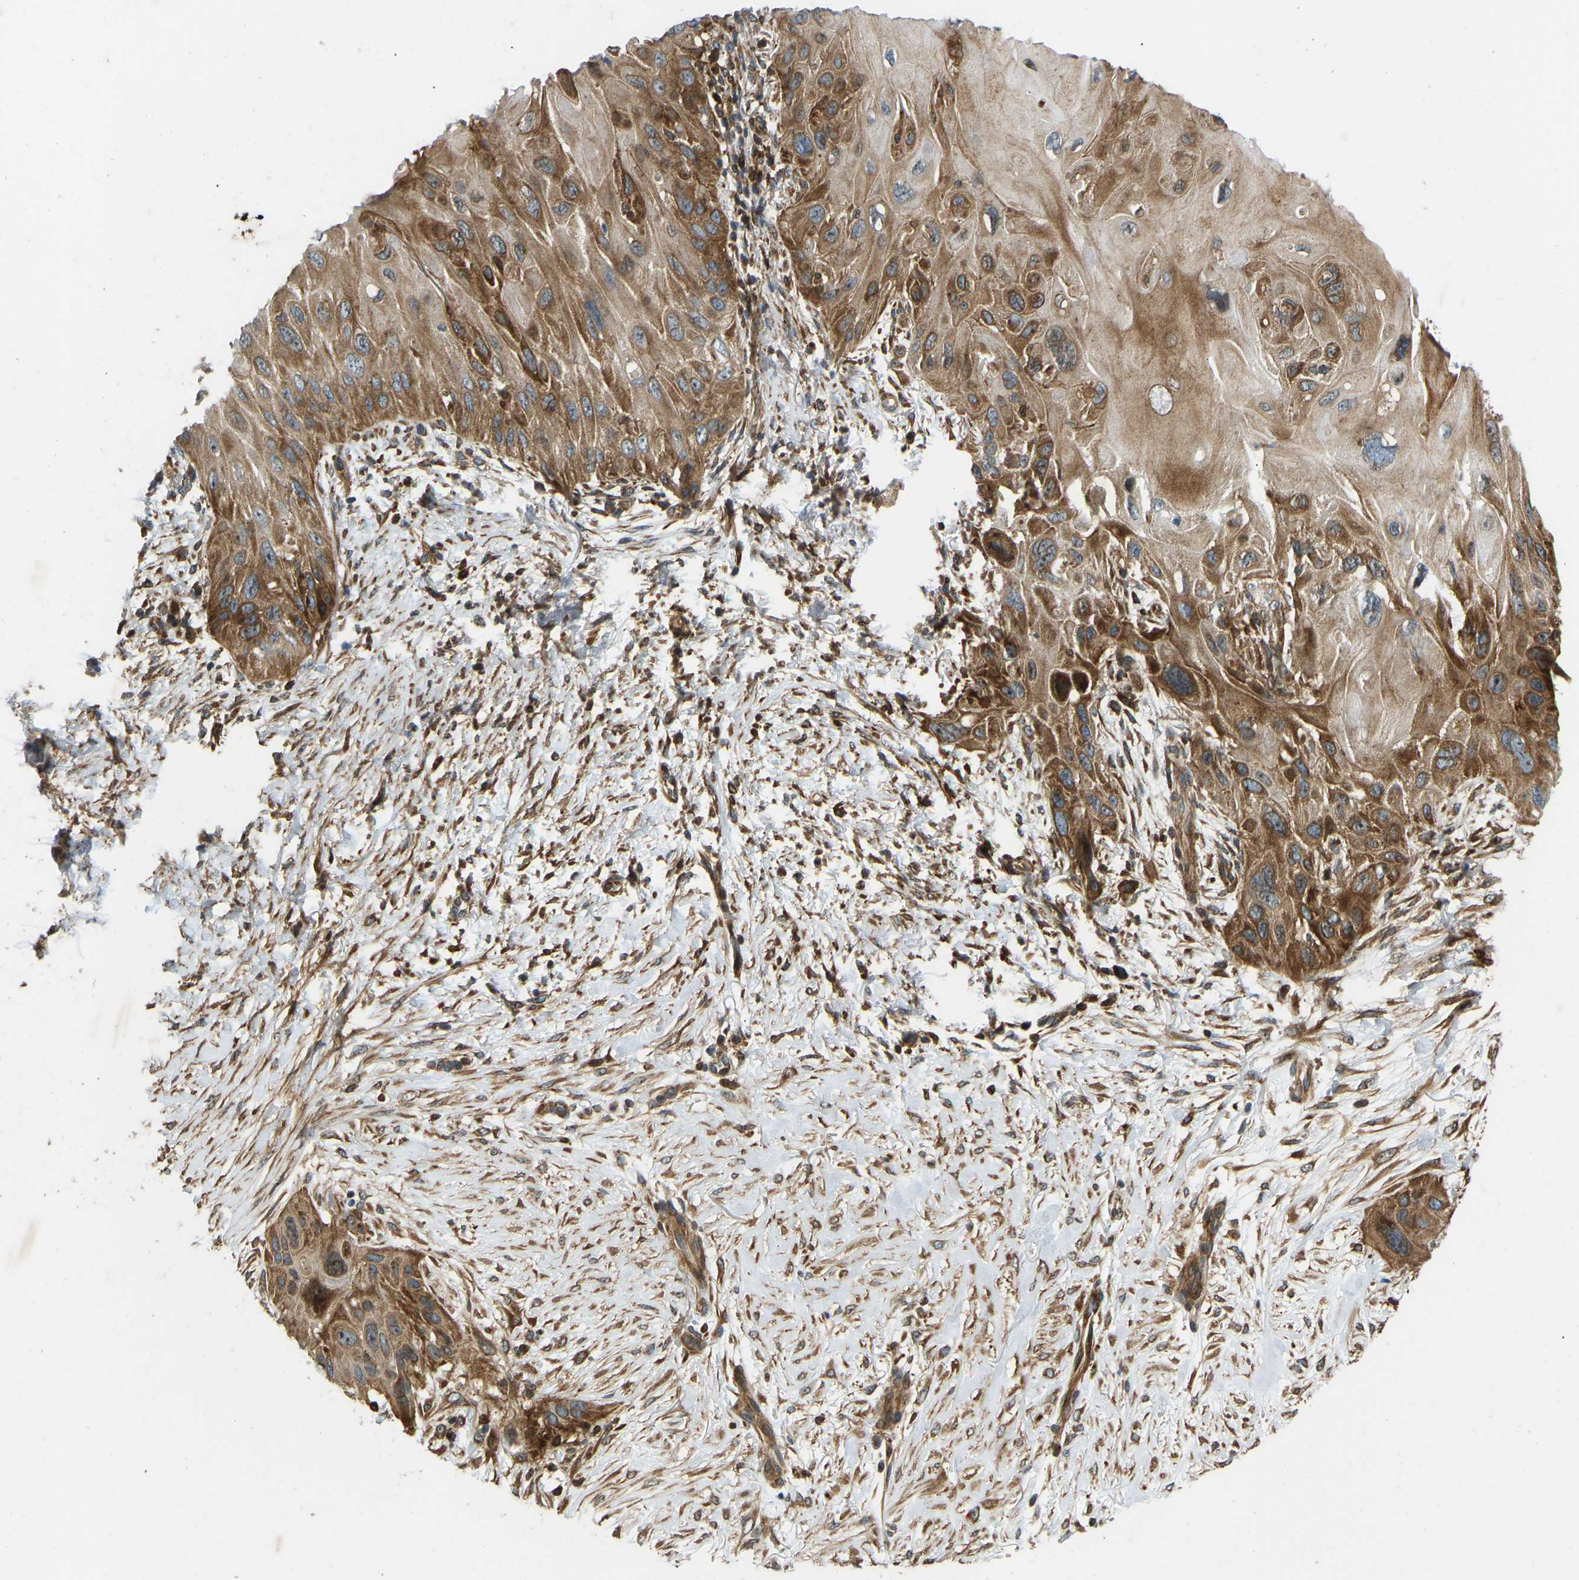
{"staining": {"intensity": "strong", "quantity": ">75%", "location": "cytoplasmic/membranous"}, "tissue": "skin cancer", "cell_type": "Tumor cells", "image_type": "cancer", "snomed": [{"axis": "morphology", "description": "Squamous cell carcinoma, NOS"}, {"axis": "topography", "description": "Skin"}], "caption": "Immunohistochemical staining of human skin cancer displays strong cytoplasmic/membranous protein expression in approximately >75% of tumor cells. (DAB IHC, brown staining for protein, blue staining for nuclei).", "gene": "OS9", "patient": {"sex": "female", "age": 77}}